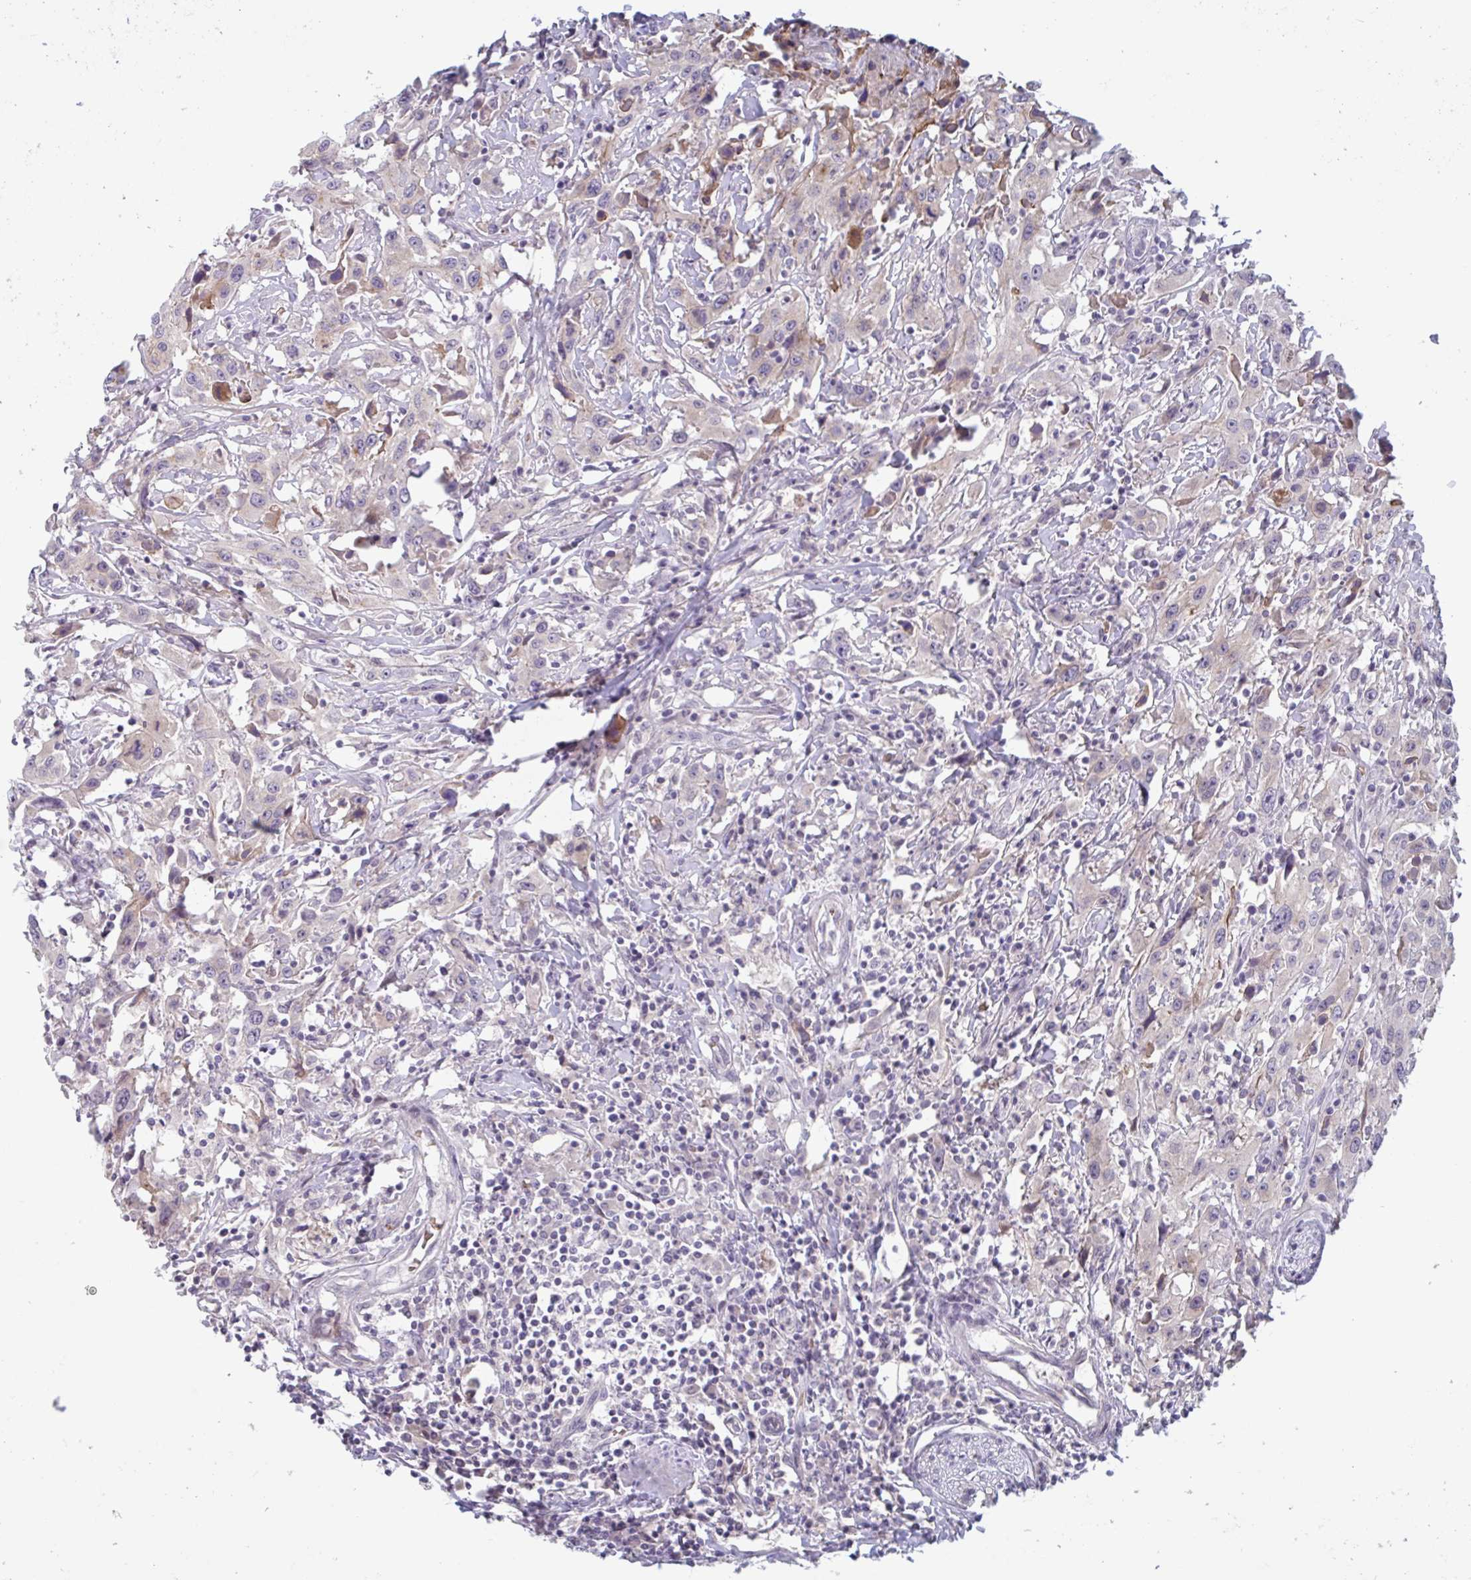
{"staining": {"intensity": "negative", "quantity": "none", "location": "none"}, "tissue": "urothelial cancer", "cell_type": "Tumor cells", "image_type": "cancer", "snomed": [{"axis": "morphology", "description": "Urothelial carcinoma, High grade"}, {"axis": "topography", "description": "Urinary bladder"}], "caption": "This is a image of immunohistochemistry staining of urothelial cancer, which shows no expression in tumor cells.", "gene": "RHAG", "patient": {"sex": "male", "age": 61}}